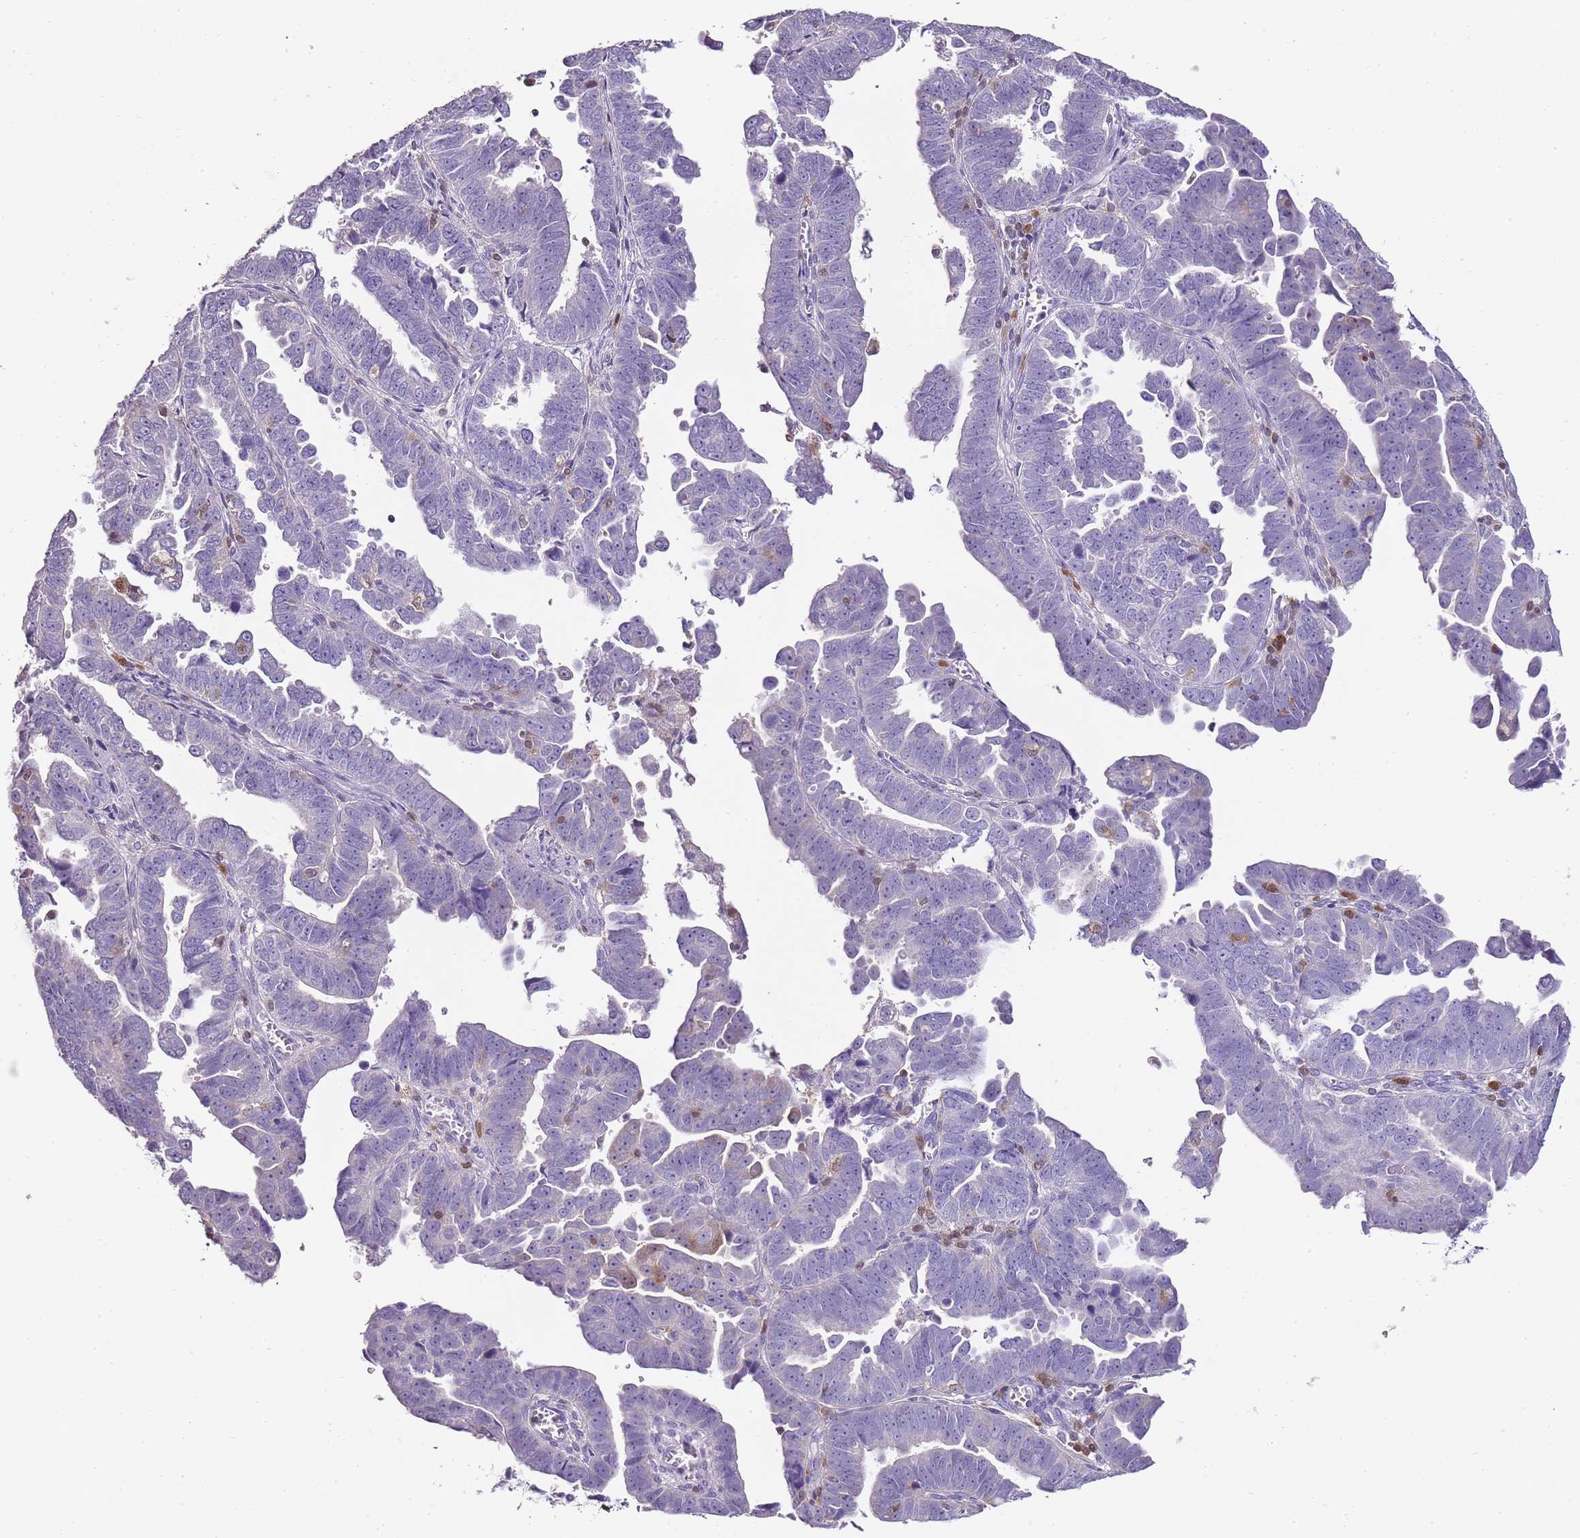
{"staining": {"intensity": "negative", "quantity": "none", "location": "none"}, "tissue": "endometrial cancer", "cell_type": "Tumor cells", "image_type": "cancer", "snomed": [{"axis": "morphology", "description": "Adenocarcinoma, NOS"}, {"axis": "topography", "description": "Endometrium"}], "caption": "DAB immunohistochemical staining of endometrial cancer demonstrates no significant positivity in tumor cells.", "gene": "ZBP1", "patient": {"sex": "female", "age": 75}}